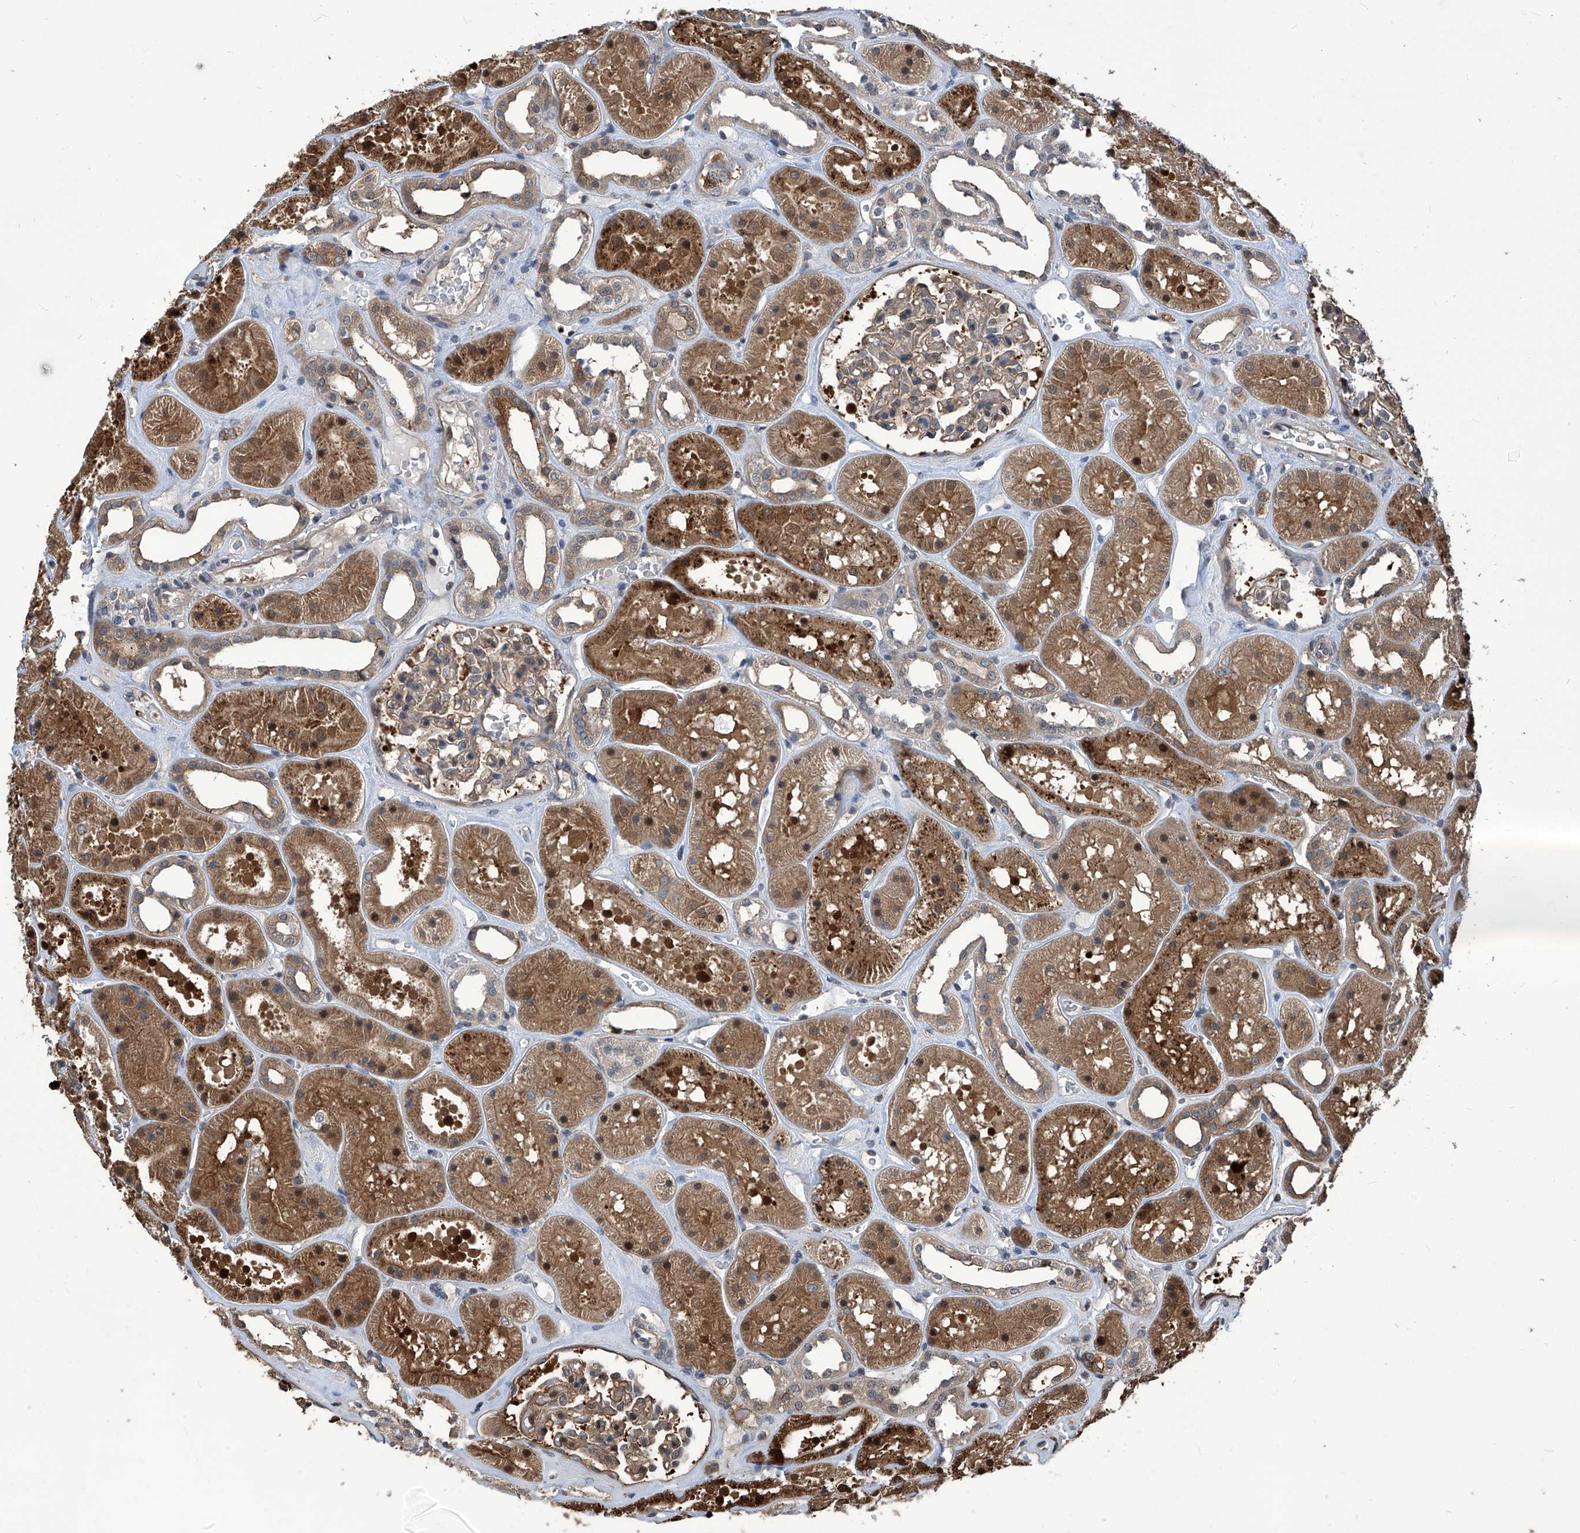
{"staining": {"intensity": "weak", "quantity": ">75%", "location": "cytoplasmic/membranous"}, "tissue": "kidney", "cell_type": "Cells in glomeruli", "image_type": "normal", "snomed": [{"axis": "morphology", "description": "Normal tissue, NOS"}, {"axis": "topography", "description": "Kidney"}], "caption": "Protein positivity by immunohistochemistry (IHC) exhibits weak cytoplasmic/membranous staining in approximately >75% of cells in glomeruli in unremarkable kidney. (brown staining indicates protein expression, while blue staining denotes nuclei).", "gene": "PSMB1", "patient": {"sex": "female", "age": 41}}